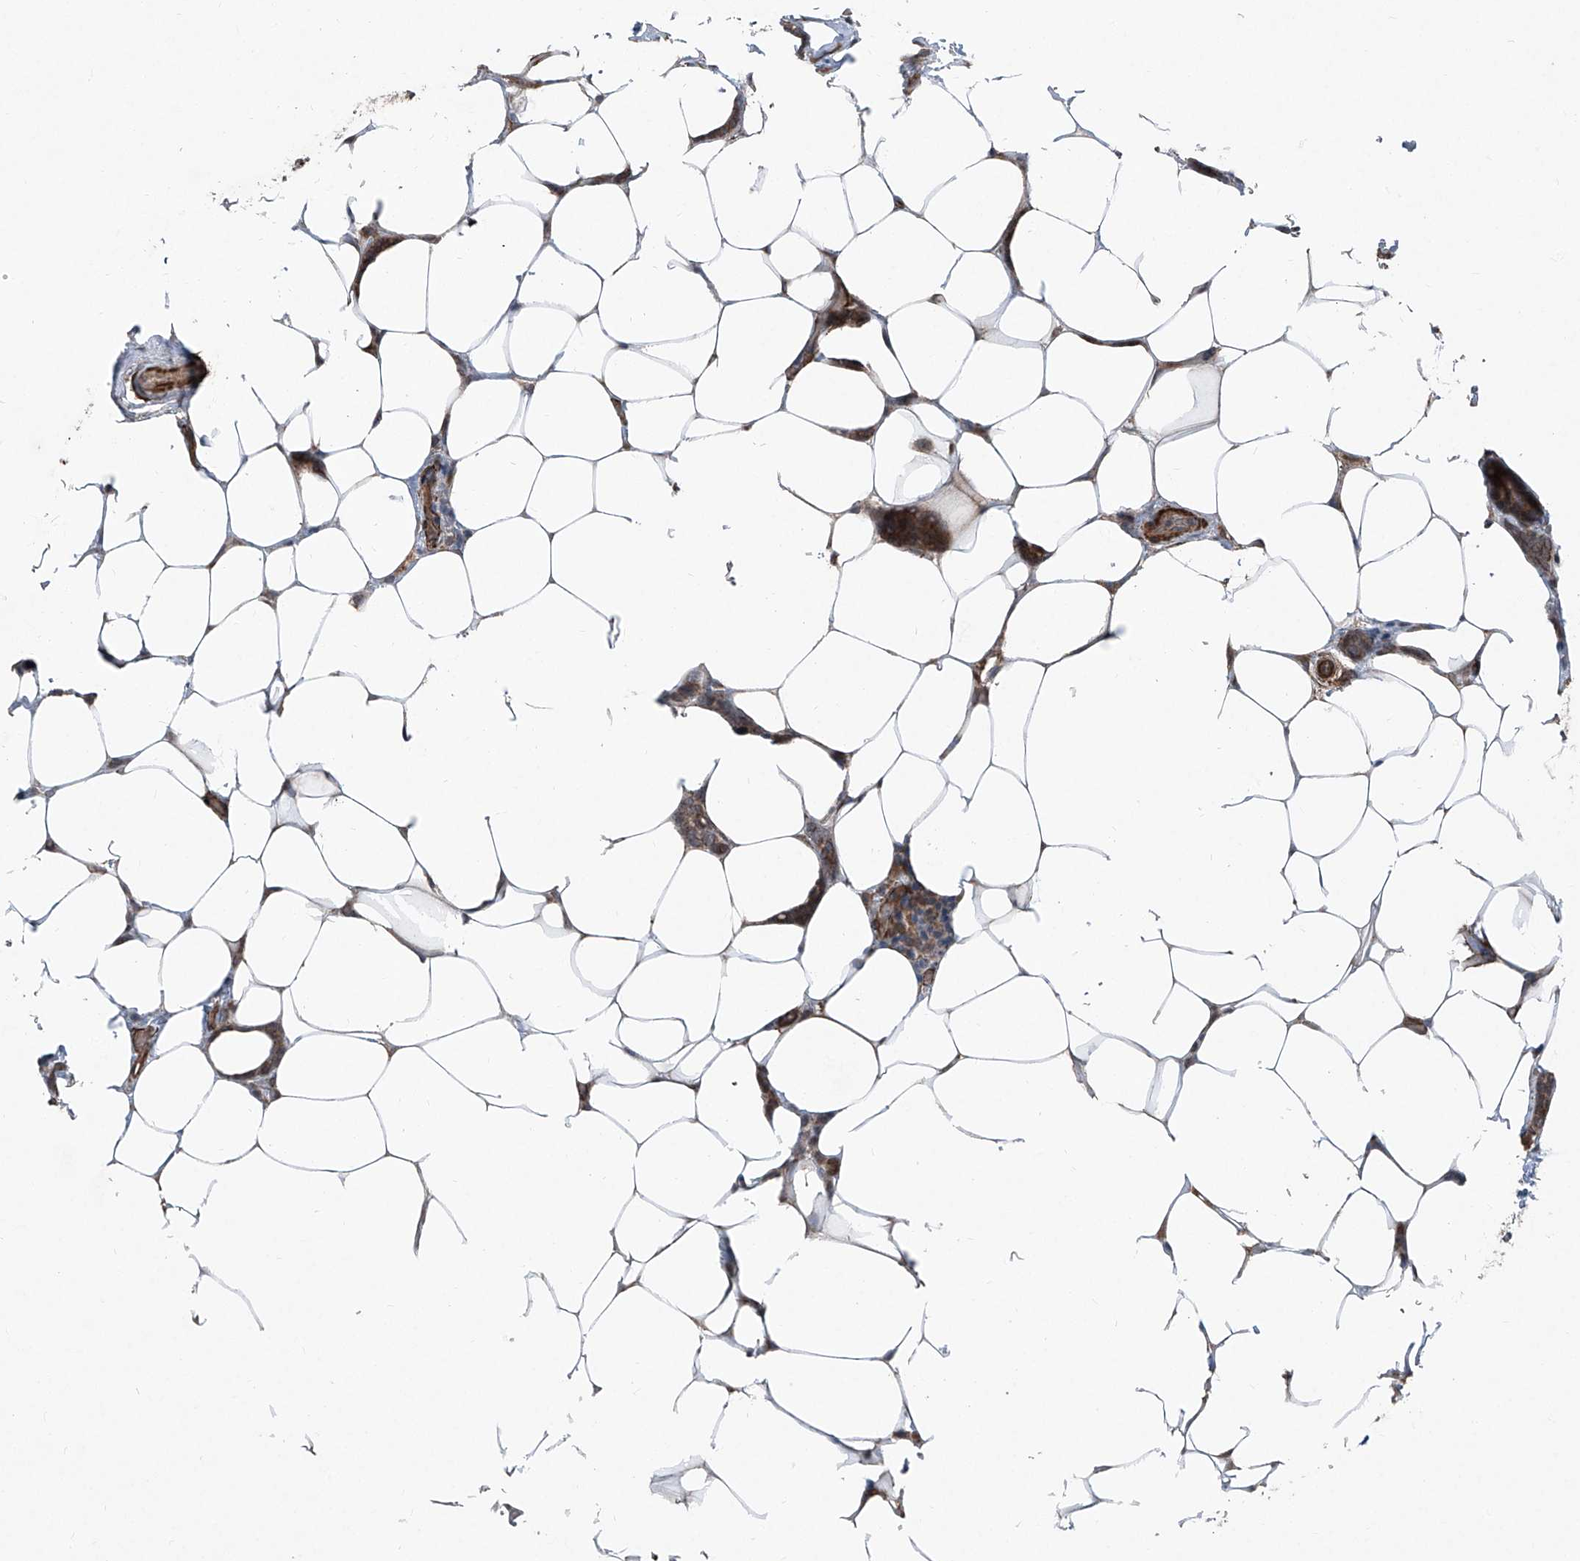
{"staining": {"intensity": "moderate", "quantity": "25%-75%", "location": "cytoplasmic/membranous"}, "tissue": "breast cancer", "cell_type": "Tumor cells", "image_type": "cancer", "snomed": [{"axis": "morphology", "description": "Lobular carcinoma"}, {"axis": "topography", "description": "Breast"}], "caption": "Moderate cytoplasmic/membranous protein expression is present in approximately 25%-75% of tumor cells in breast cancer (lobular carcinoma).", "gene": "COA7", "patient": {"sex": "female", "age": 50}}